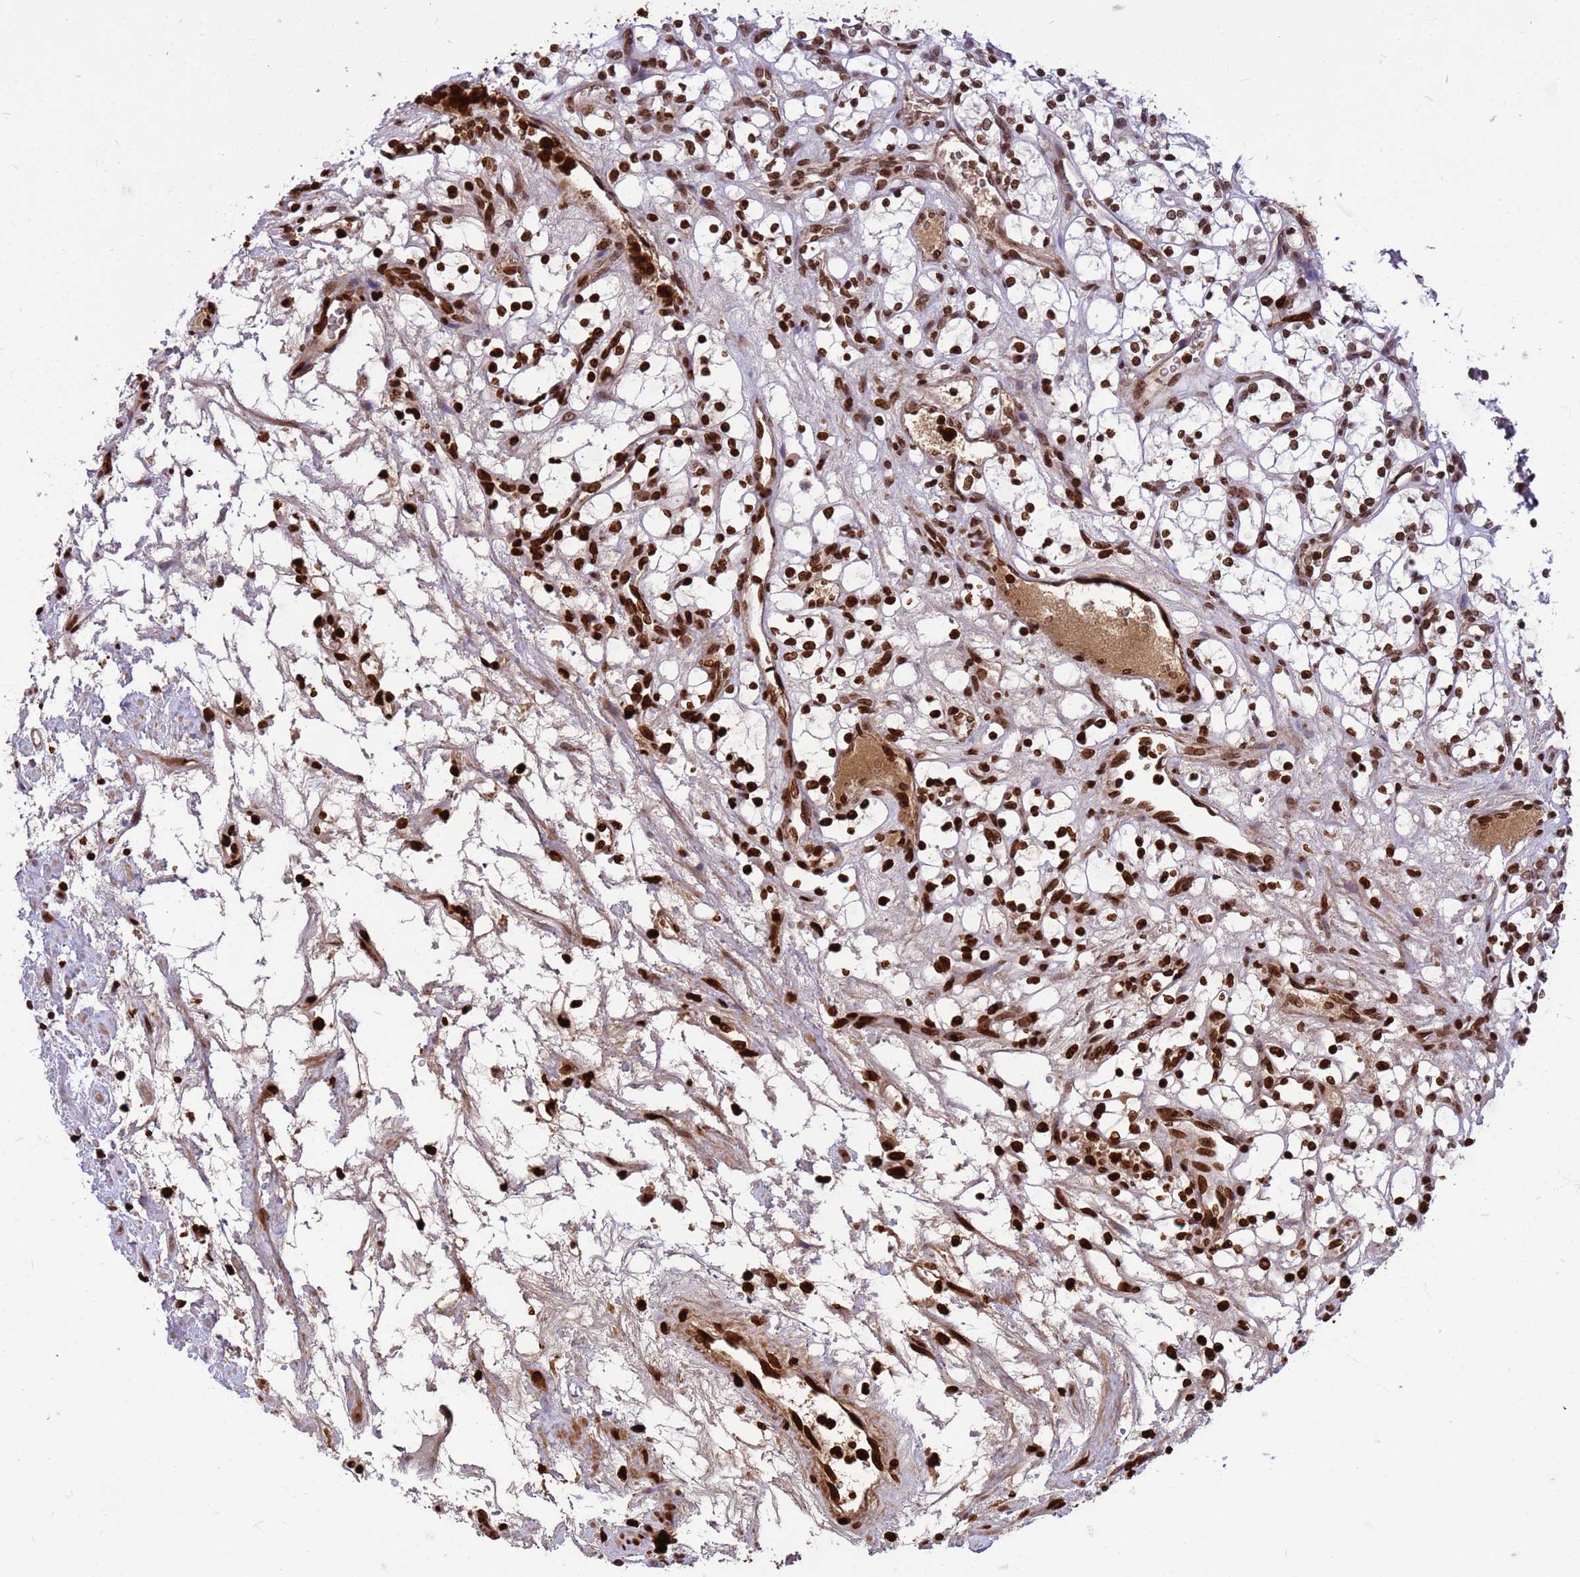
{"staining": {"intensity": "strong", "quantity": ">75%", "location": "nuclear"}, "tissue": "renal cancer", "cell_type": "Tumor cells", "image_type": "cancer", "snomed": [{"axis": "morphology", "description": "Adenocarcinoma, NOS"}, {"axis": "topography", "description": "Kidney"}], "caption": "DAB immunohistochemical staining of renal cancer (adenocarcinoma) displays strong nuclear protein positivity in about >75% of tumor cells.", "gene": "ORM1", "patient": {"sex": "female", "age": 69}}